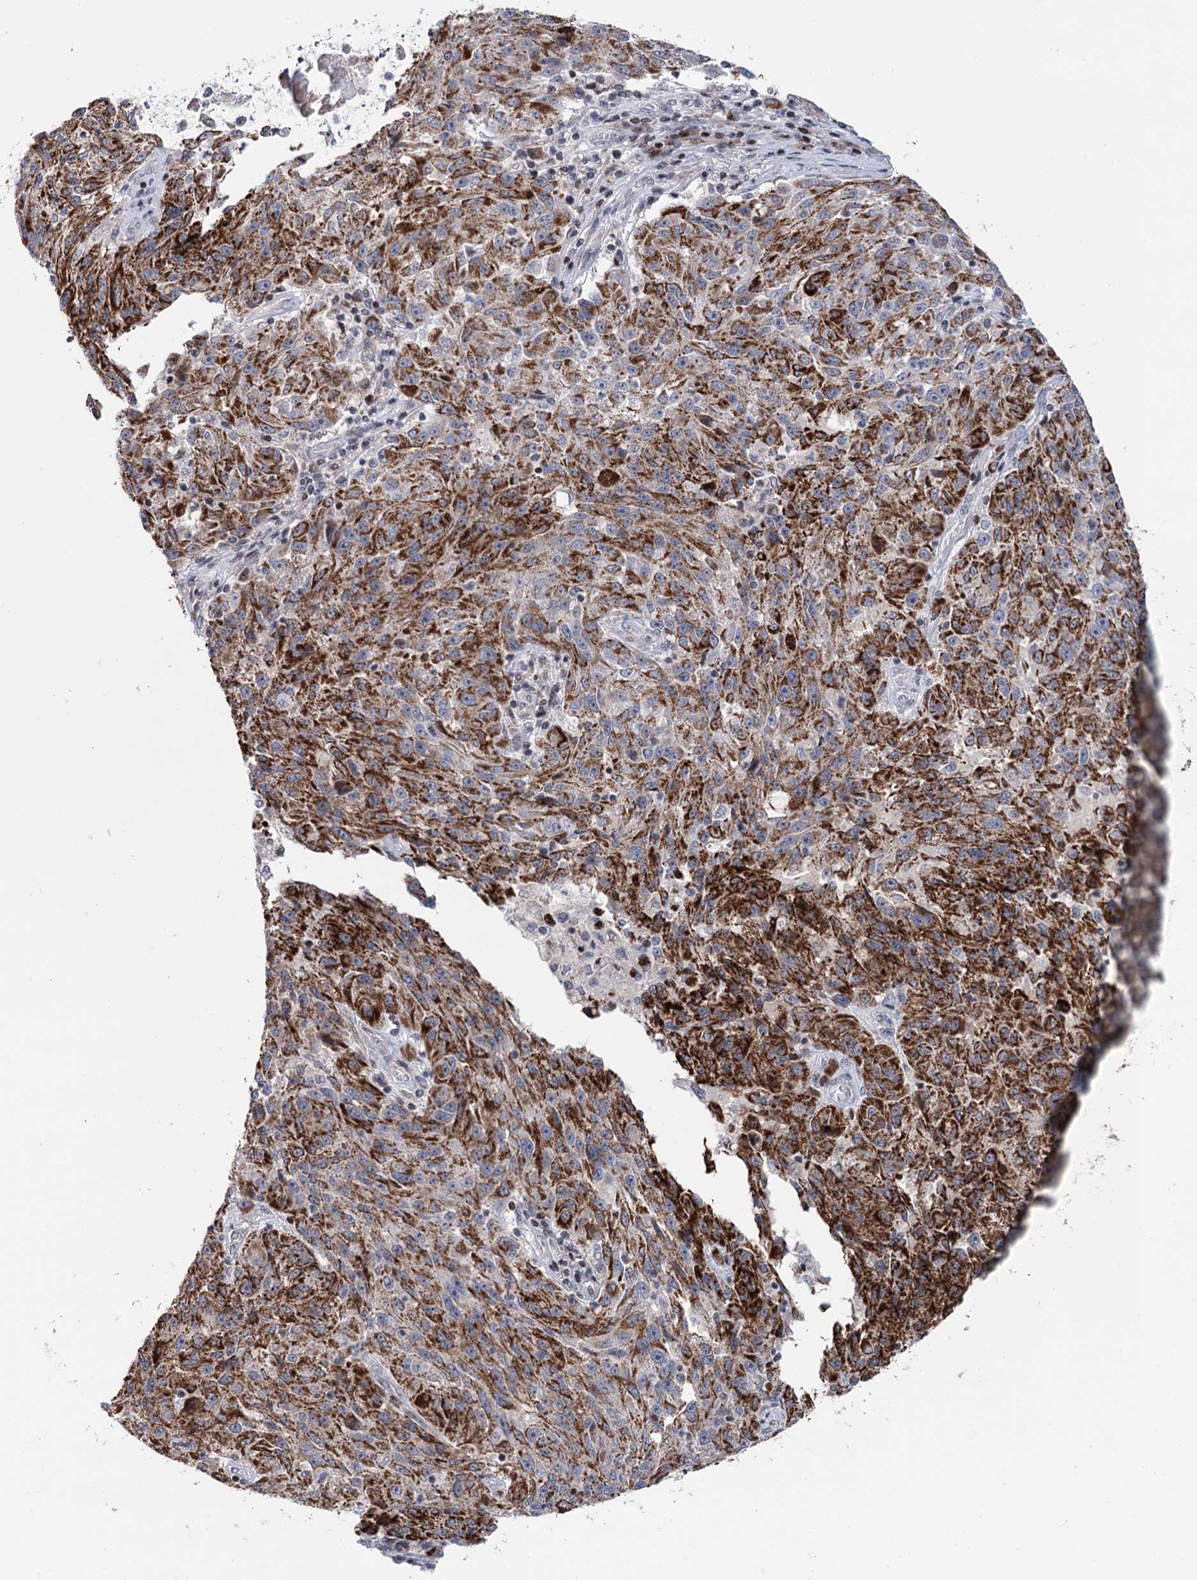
{"staining": {"intensity": "strong", "quantity": ">75%", "location": "cytoplasmic/membranous"}, "tissue": "melanoma", "cell_type": "Tumor cells", "image_type": "cancer", "snomed": [{"axis": "morphology", "description": "Malignant melanoma, NOS"}, {"axis": "topography", "description": "Skin"}], "caption": "Protein expression analysis of malignant melanoma reveals strong cytoplasmic/membranous staining in about >75% of tumor cells. (DAB (3,3'-diaminobenzidine) = brown stain, brightfield microscopy at high magnification).", "gene": "PTGR1", "patient": {"sex": "male", "age": 53}}